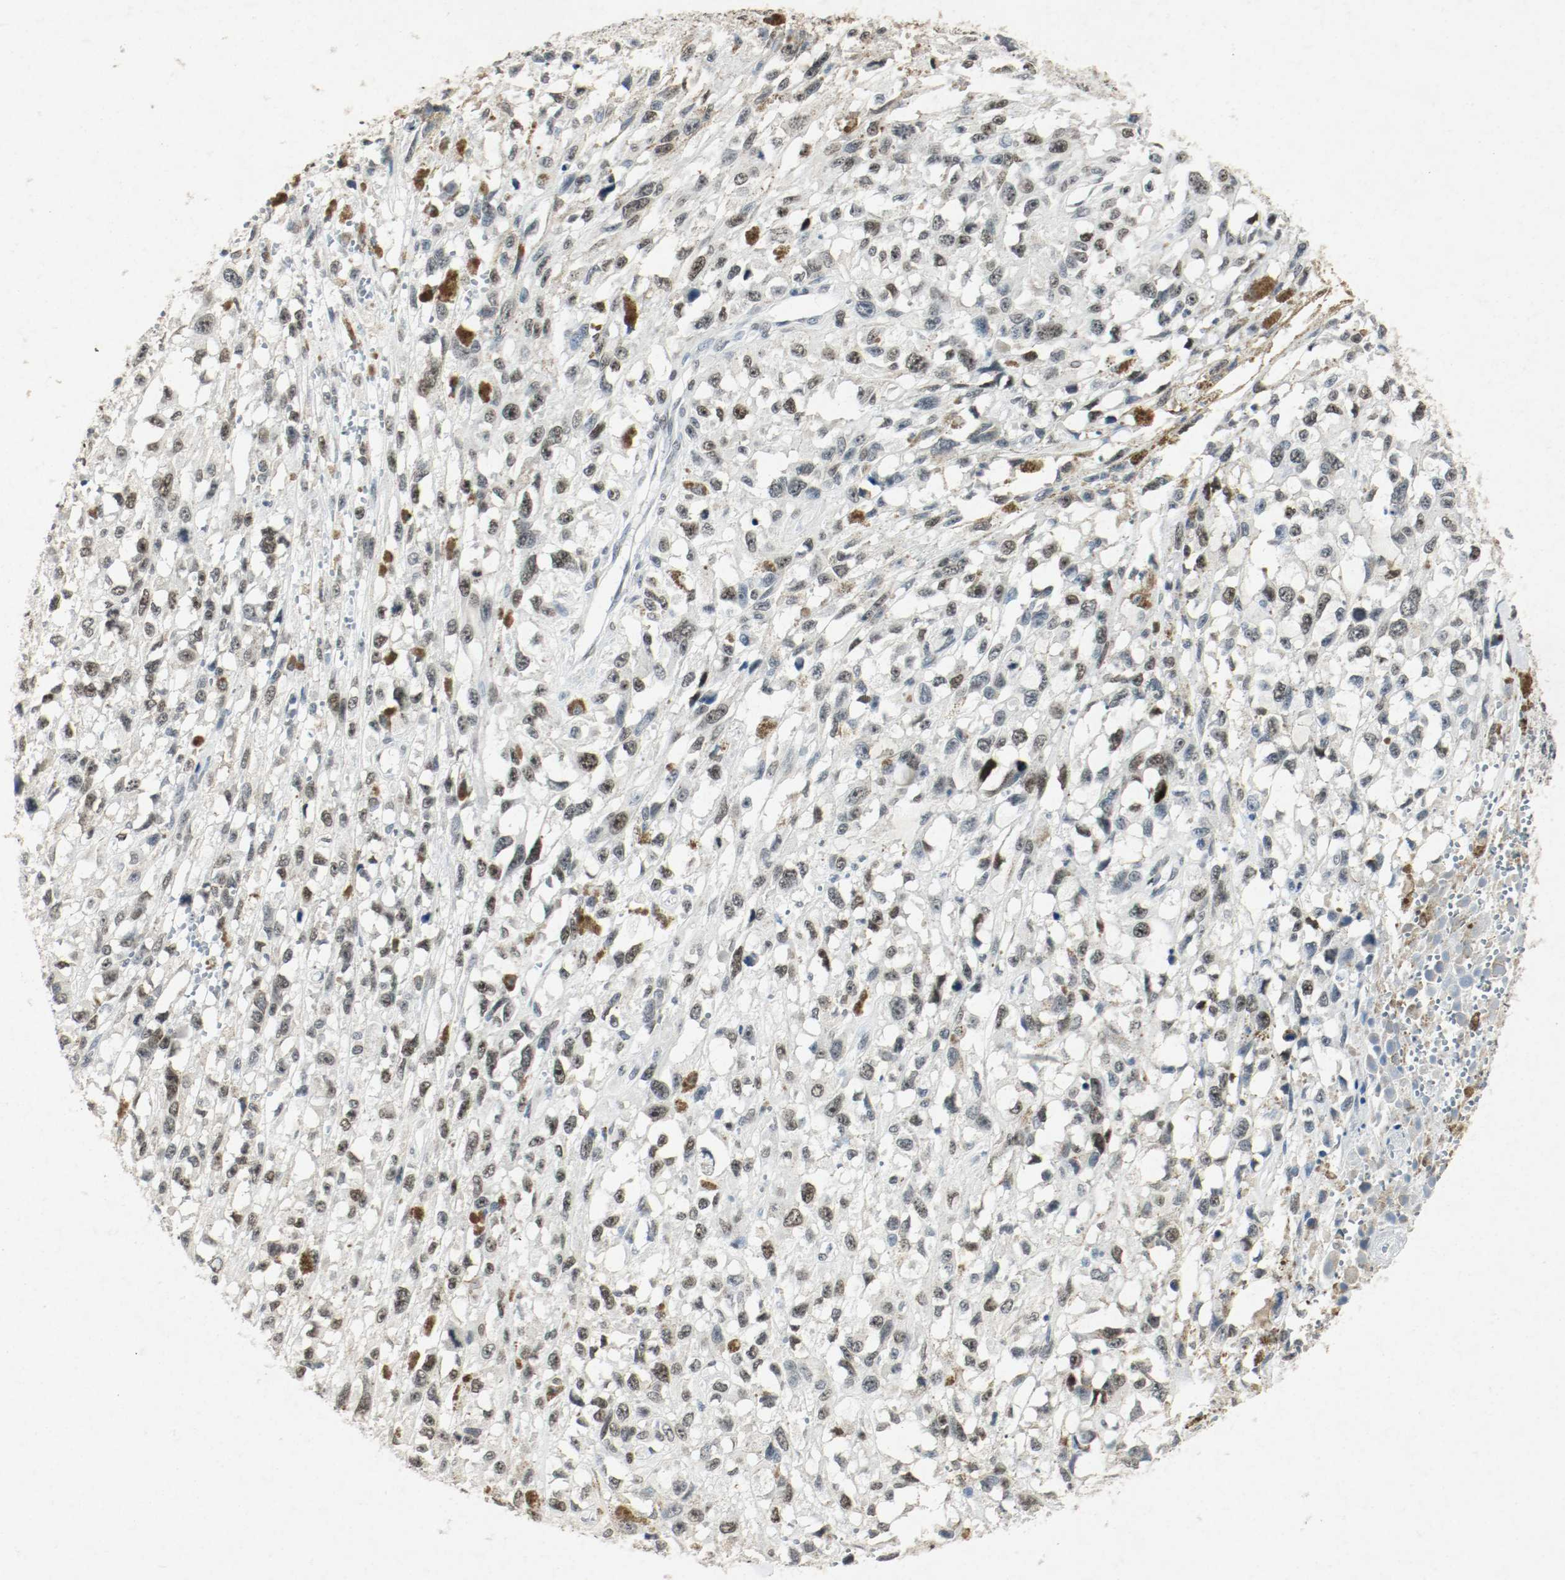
{"staining": {"intensity": "strong", "quantity": ">75%", "location": "nuclear"}, "tissue": "melanoma", "cell_type": "Tumor cells", "image_type": "cancer", "snomed": [{"axis": "morphology", "description": "Malignant melanoma, Metastatic site"}, {"axis": "topography", "description": "Lymph node"}], "caption": "Immunohistochemistry (IHC) photomicrograph of neoplastic tissue: melanoma stained using immunohistochemistry displays high levels of strong protein expression localized specifically in the nuclear of tumor cells, appearing as a nuclear brown color.", "gene": "DNMT1", "patient": {"sex": "male", "age": 59}}